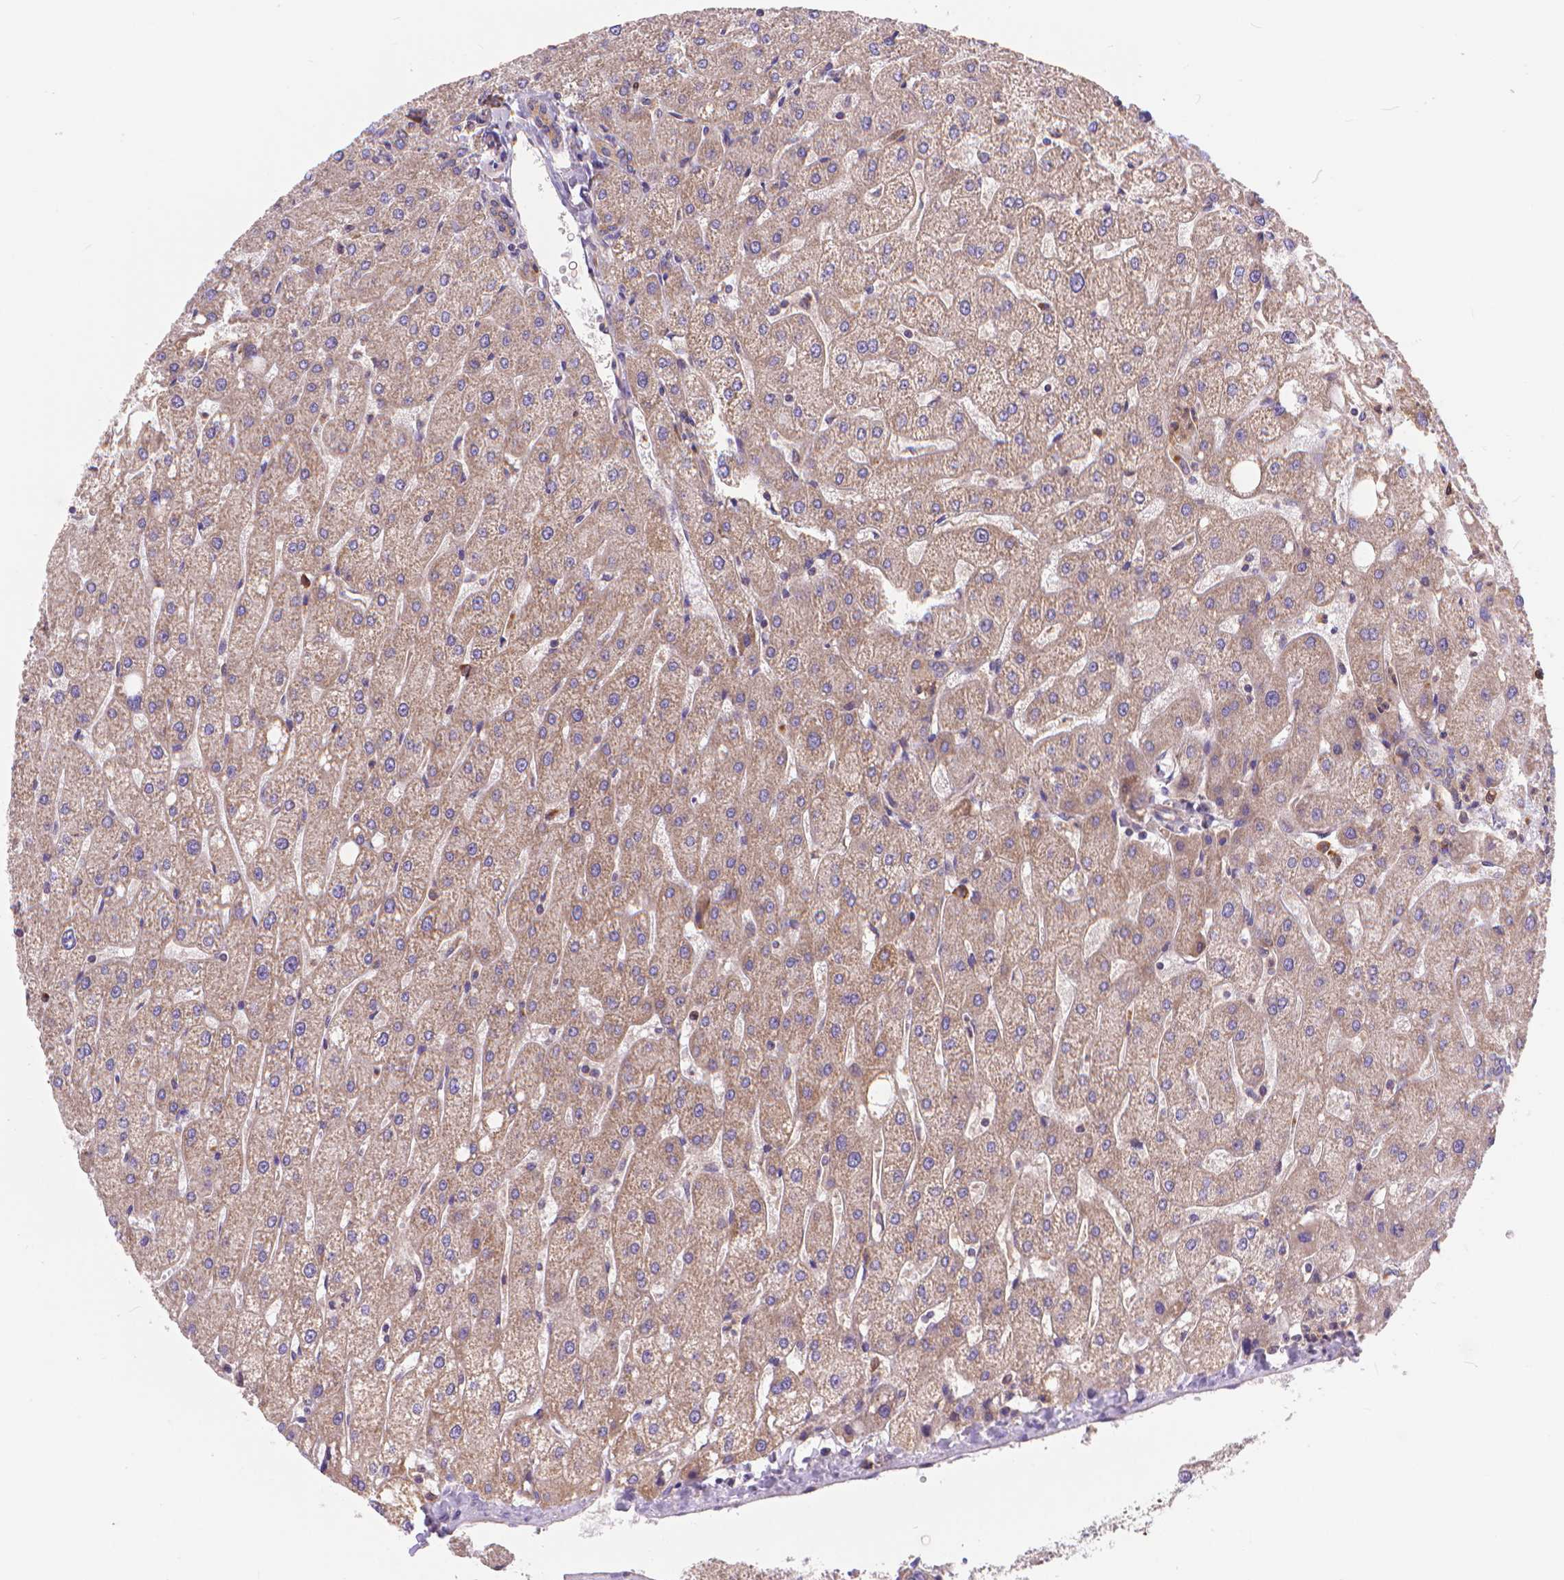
{"staining": {"intensity": "weak", "quantity": ">75%", "location": "cytoplasmic/membranous"}, "tissue": "liver", "cell_type": "Cholangiocytes", "image_type": "normal", "snomed": [{"axis": "morphology", "description": "Normal tissue, NOS"}, {"axis": "topography", "description": "Liver"}], "caption": "IHC (DAB (3,3'-diaminobenzidine)) staining of benign human liver exhibits weak cytoplasmic/membranous protein positivity in approximately >75% of cholangiocytes.", "gene": "ARAP1", "patient": {"sex": "male", "age": 67}}